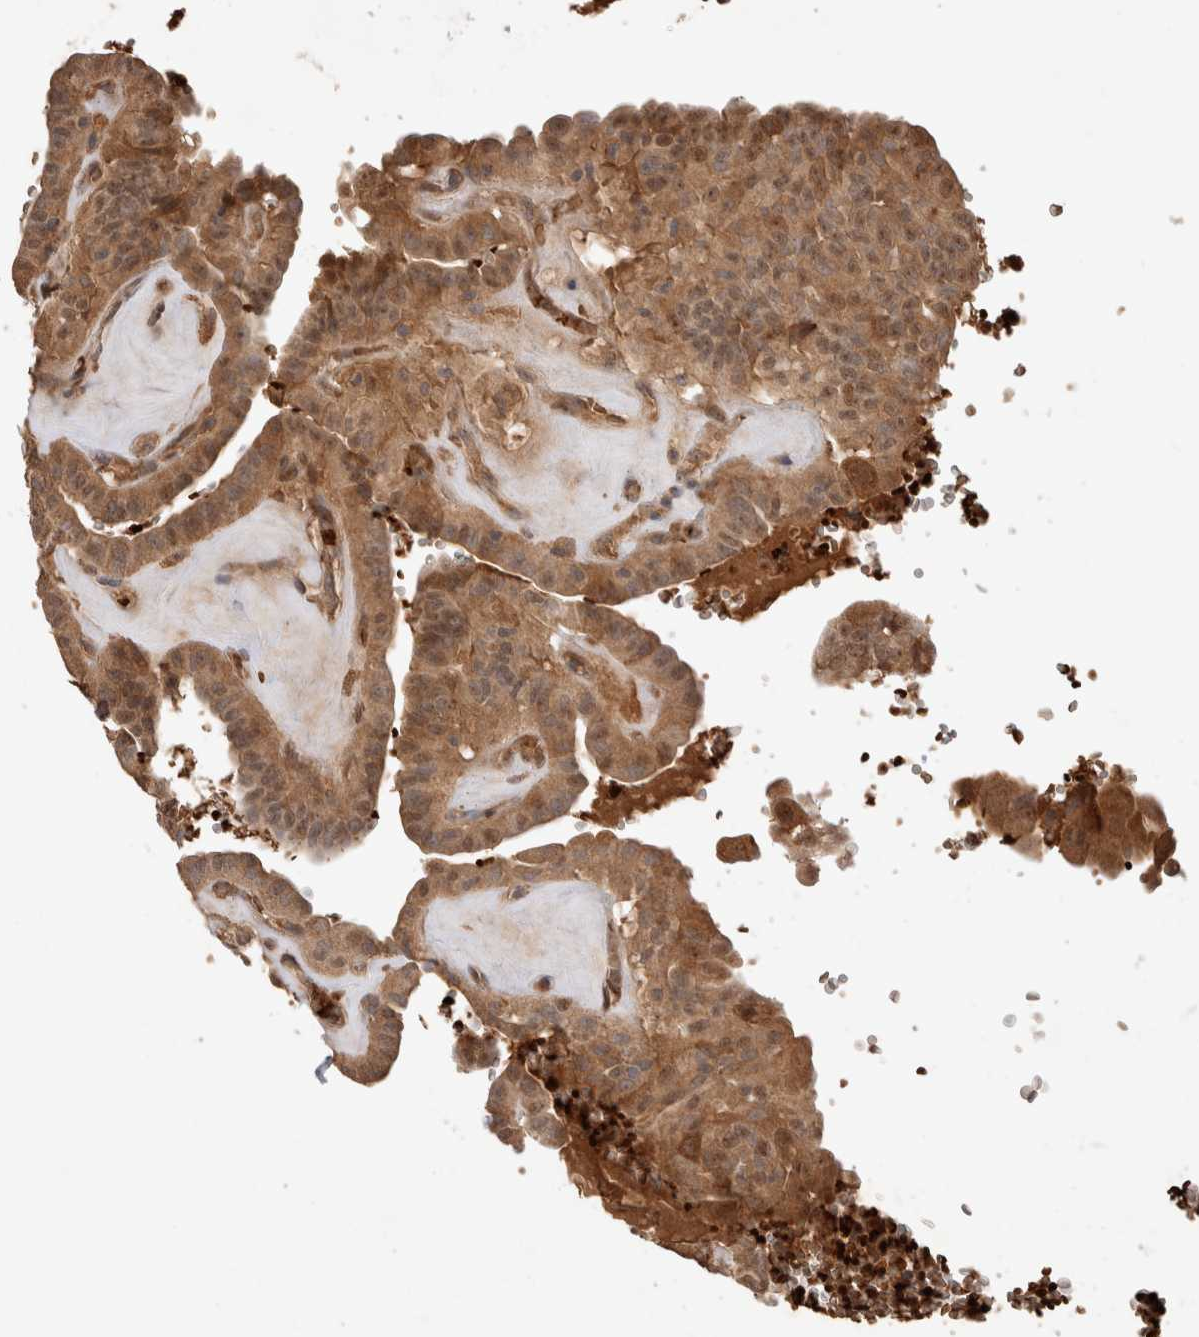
{"staining": {"intensity": "moderate", "quantity": ">75%", "location": "cytoplasmic/membranous"}, "tissue": "thyroid cancer", "cell_type": "Tumor cells", "image_type": "cancer", "snomed": [{"axis": "morphology", "description": "Papillary adenocarcinoma, NOS"}, {"axis": "topography", "description": "Thyroid gland"}], "caption": "Thyroid cancer (papillary adenocarcinoma) stained for a protein (brown) displays moderate cytoplasmic/membranous positive expression in approximately >75% of tumor cells.", "gene": "FAM221A", "patient": {"sex": "male", "age": 77}}